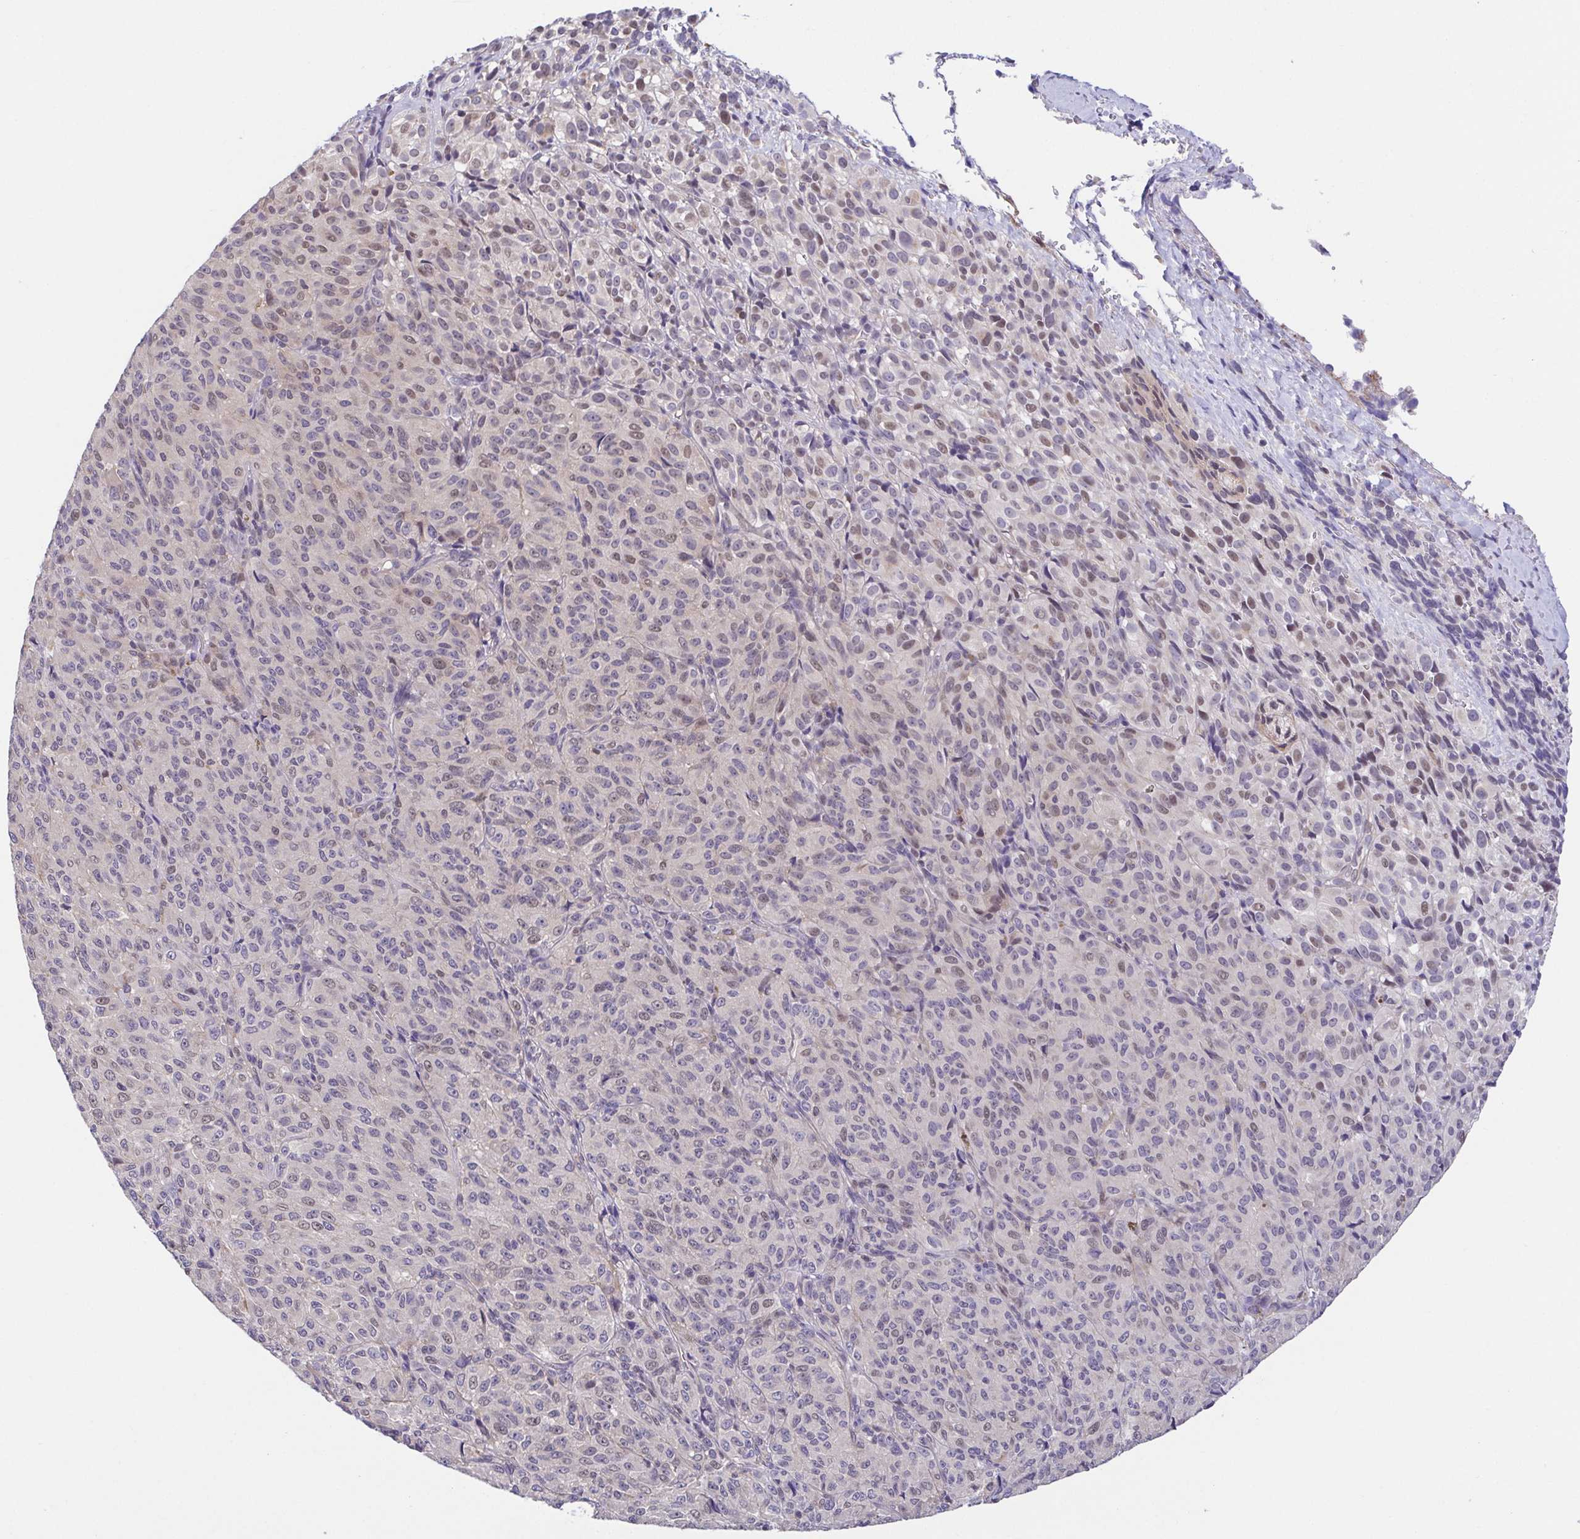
{"staining": {"intensity": "weak", "quantity": "<25%", "location": "nuclear"}, "tissue": "melanoma", "cell_type": "Tumor cells", "image_type": "cancer", "snomed": [{"axis": "morphology", "description": "Malignant melanoma, Metastatic site"}, {"axis": "topography", "description": "Brain"}], "caption": "Histopathology image shows no protein staining in tumor cells of malignant melanoma (metastatic site) tissue.", "gene": "PREPL", "patient": {"sex": "female", "age": 56}}